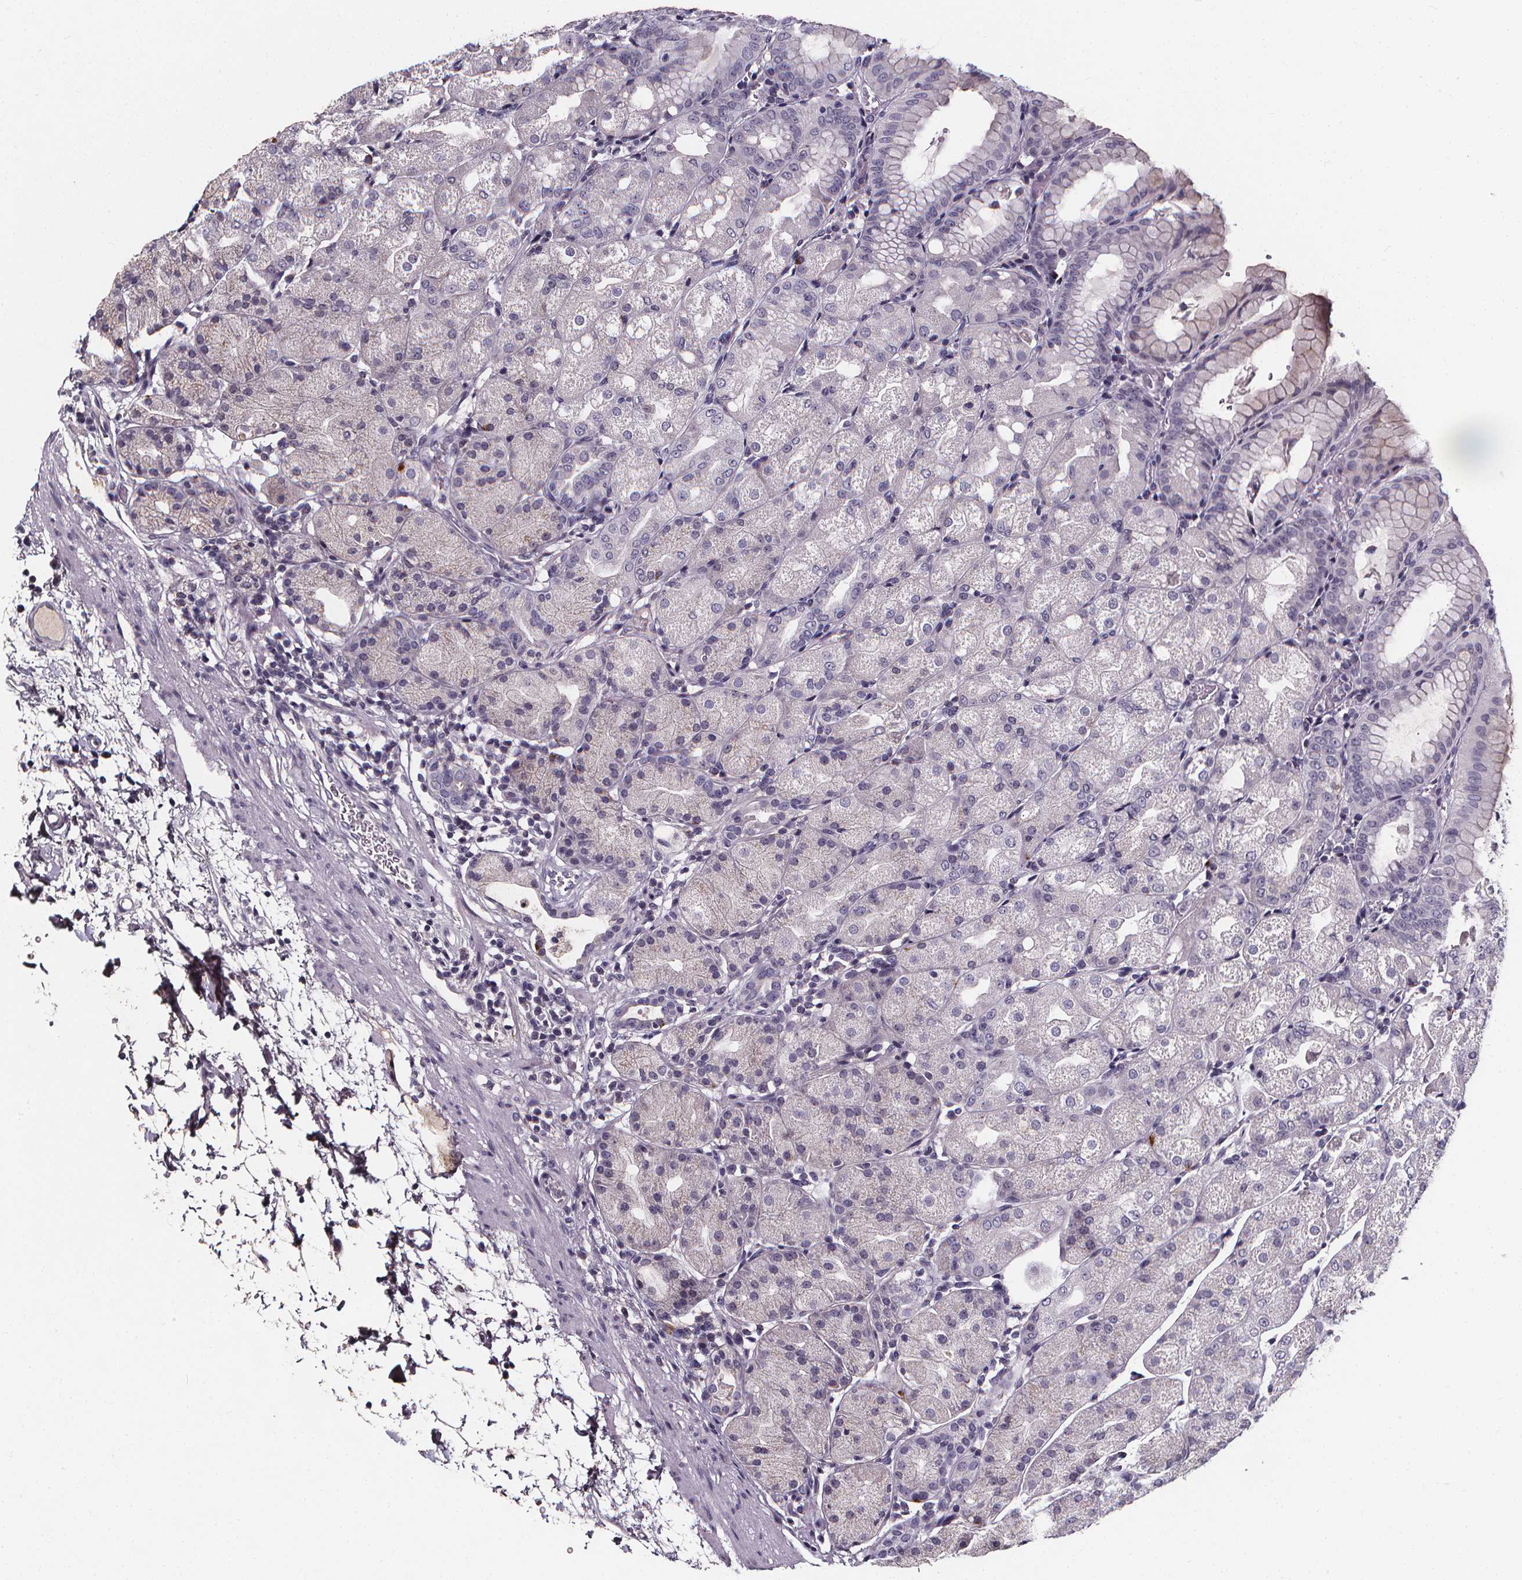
{"staining": {"intensity": "weak", "quantity": "<25%", "location": "cytoplasmic/membranous"}, "tissue": "stomach", "cell_type": "Glandular cells", "image_type": "normal", "snomed": [{"axis": "morphology", "description": "Normal tissue, NOS"}, {"axis": "topography", "description": "Stomach, upper"}, {"axis": "topography", "description": "Stomach"}, {"axis": "topography", "description": "Stomach, lower"}], "caption": "DAB immunohistochemical staining of benign human stomach exhibits no significant positivity in glandular cells.", "gene": "SPAG8", "patient": {"sex": "male", "age": 62}}